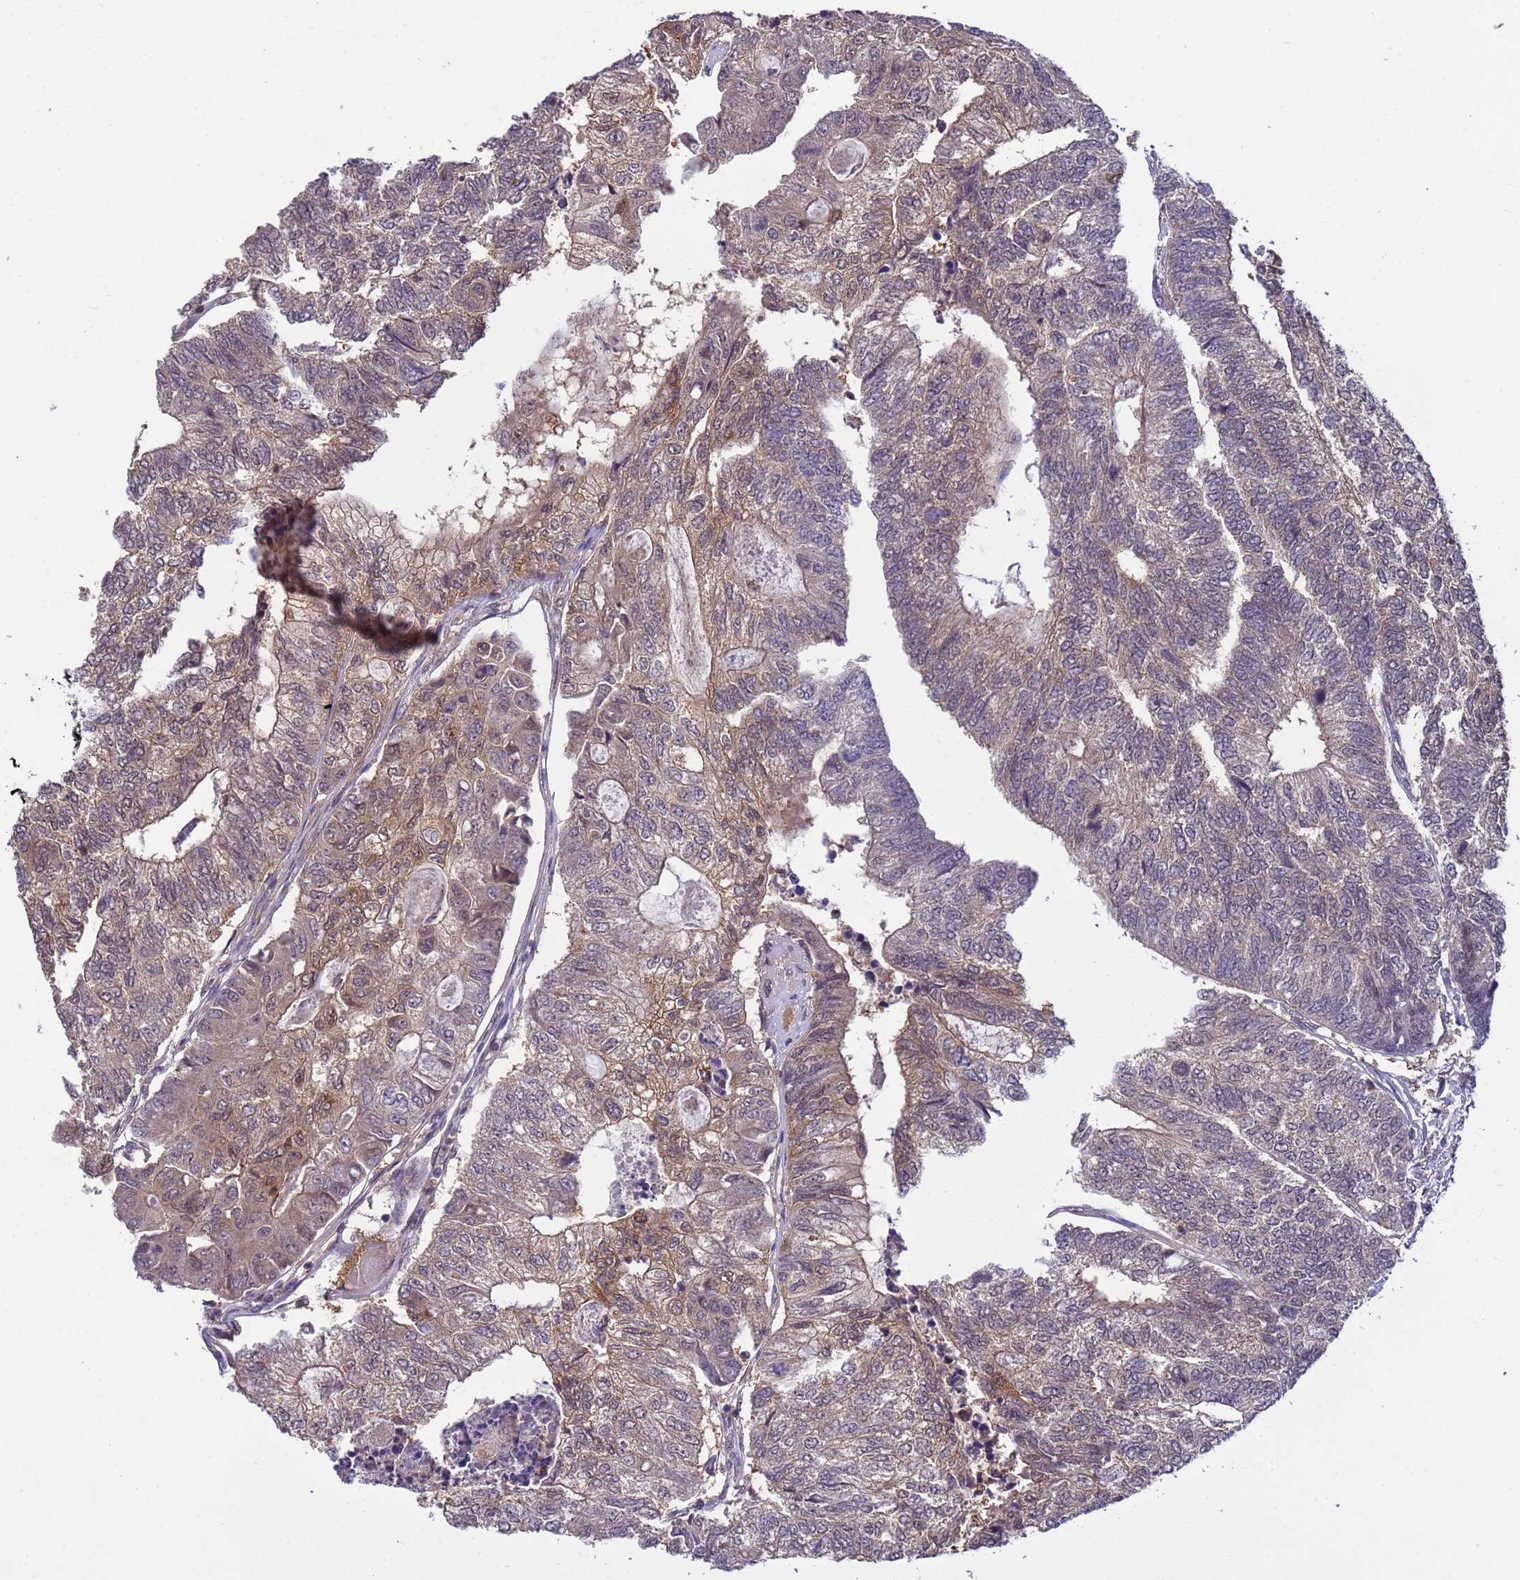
{"staining": {"intensity": "moderate", "quantity": "<25%", "location": "cytoplasmic/membranous,nuclear"}, "tissue": "colorectal cancer", "cell_type": "Tumor cells", "image_type": "cancer", "snomed": [{"axis": "morphology", "description": "Adenocarcinoma, NOS"}, {"axis": "topography", "description": "Colon"}], "caption": "Colorectal cancer stained with IHC exhibits moderate cytoplasmic/membranous and nuclear expression in about <25% of tumor cells. (DAB (3,3'-diaminobenzidine) IHC, brown staining for protein, blue staining for nuclei).", "gene": "NPEPPS", "patient": {"sex": "female", "age": 67}}